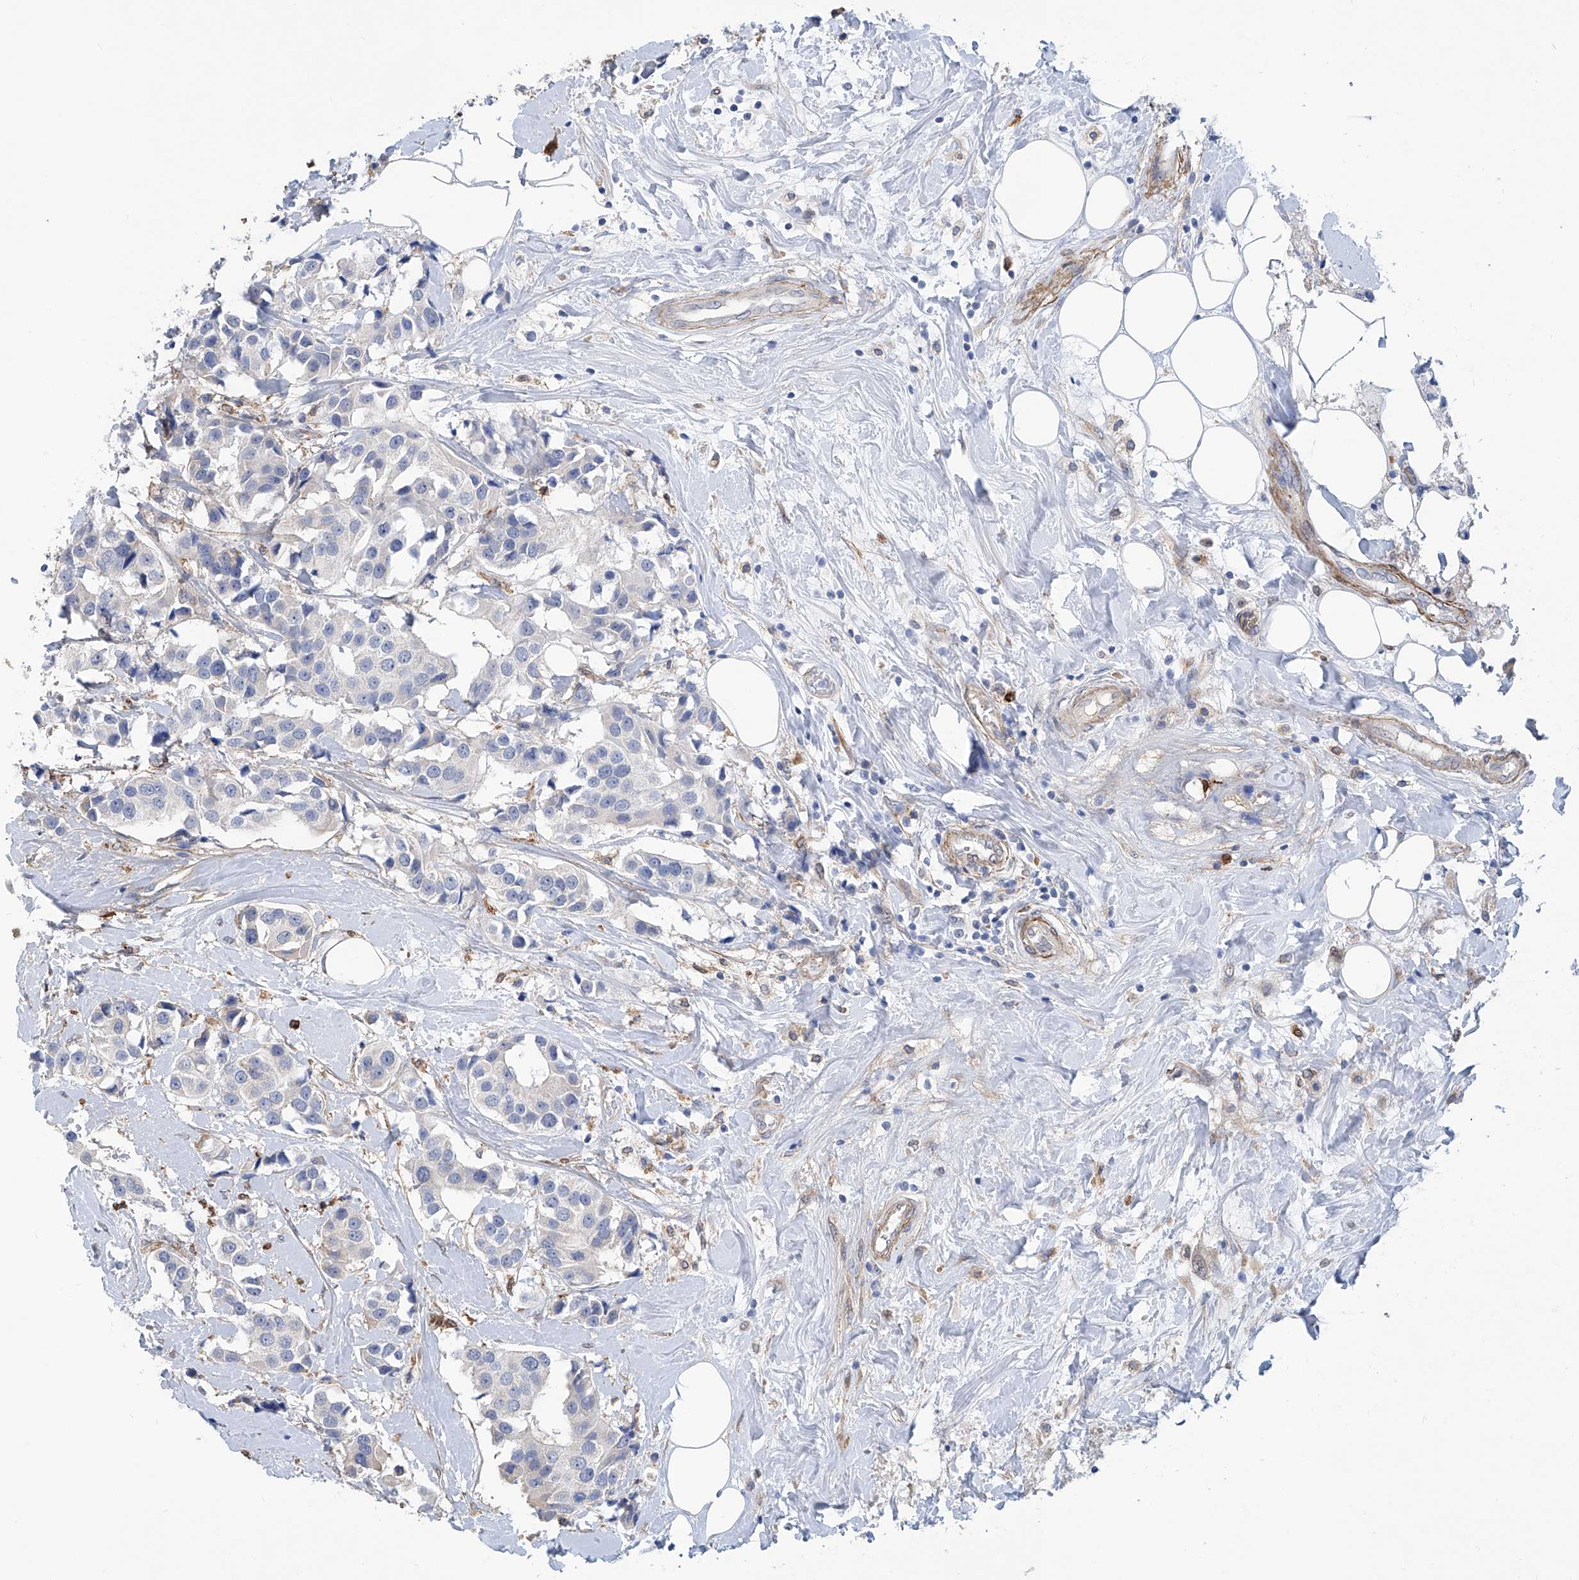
{"staining": {"intensity": "weak", "quantity": "<25%", "location": "cytoplasmic/membranous"}, "tissue": "breast cancer", "cell_type": "Tumor cells", "image_type": "cancer", "snomed": [{"axis": "morphology", "description": "Normal tissue, NOS"}, {"axis": "morphology", "description": "Duct carcinoma"}, {"axis": "topography", "description": "Breast"}], "caption": "Tumor cells are negative for brown protein staining in breast cancer (infiltrating ductal carcinoma). (DAB (3,3'-diaminobenzidine) immunohistochemistry (IHC) with hematoxylin counter stain).", "gene": "TNN", "patient": {"sex": "female", "age": 39}}